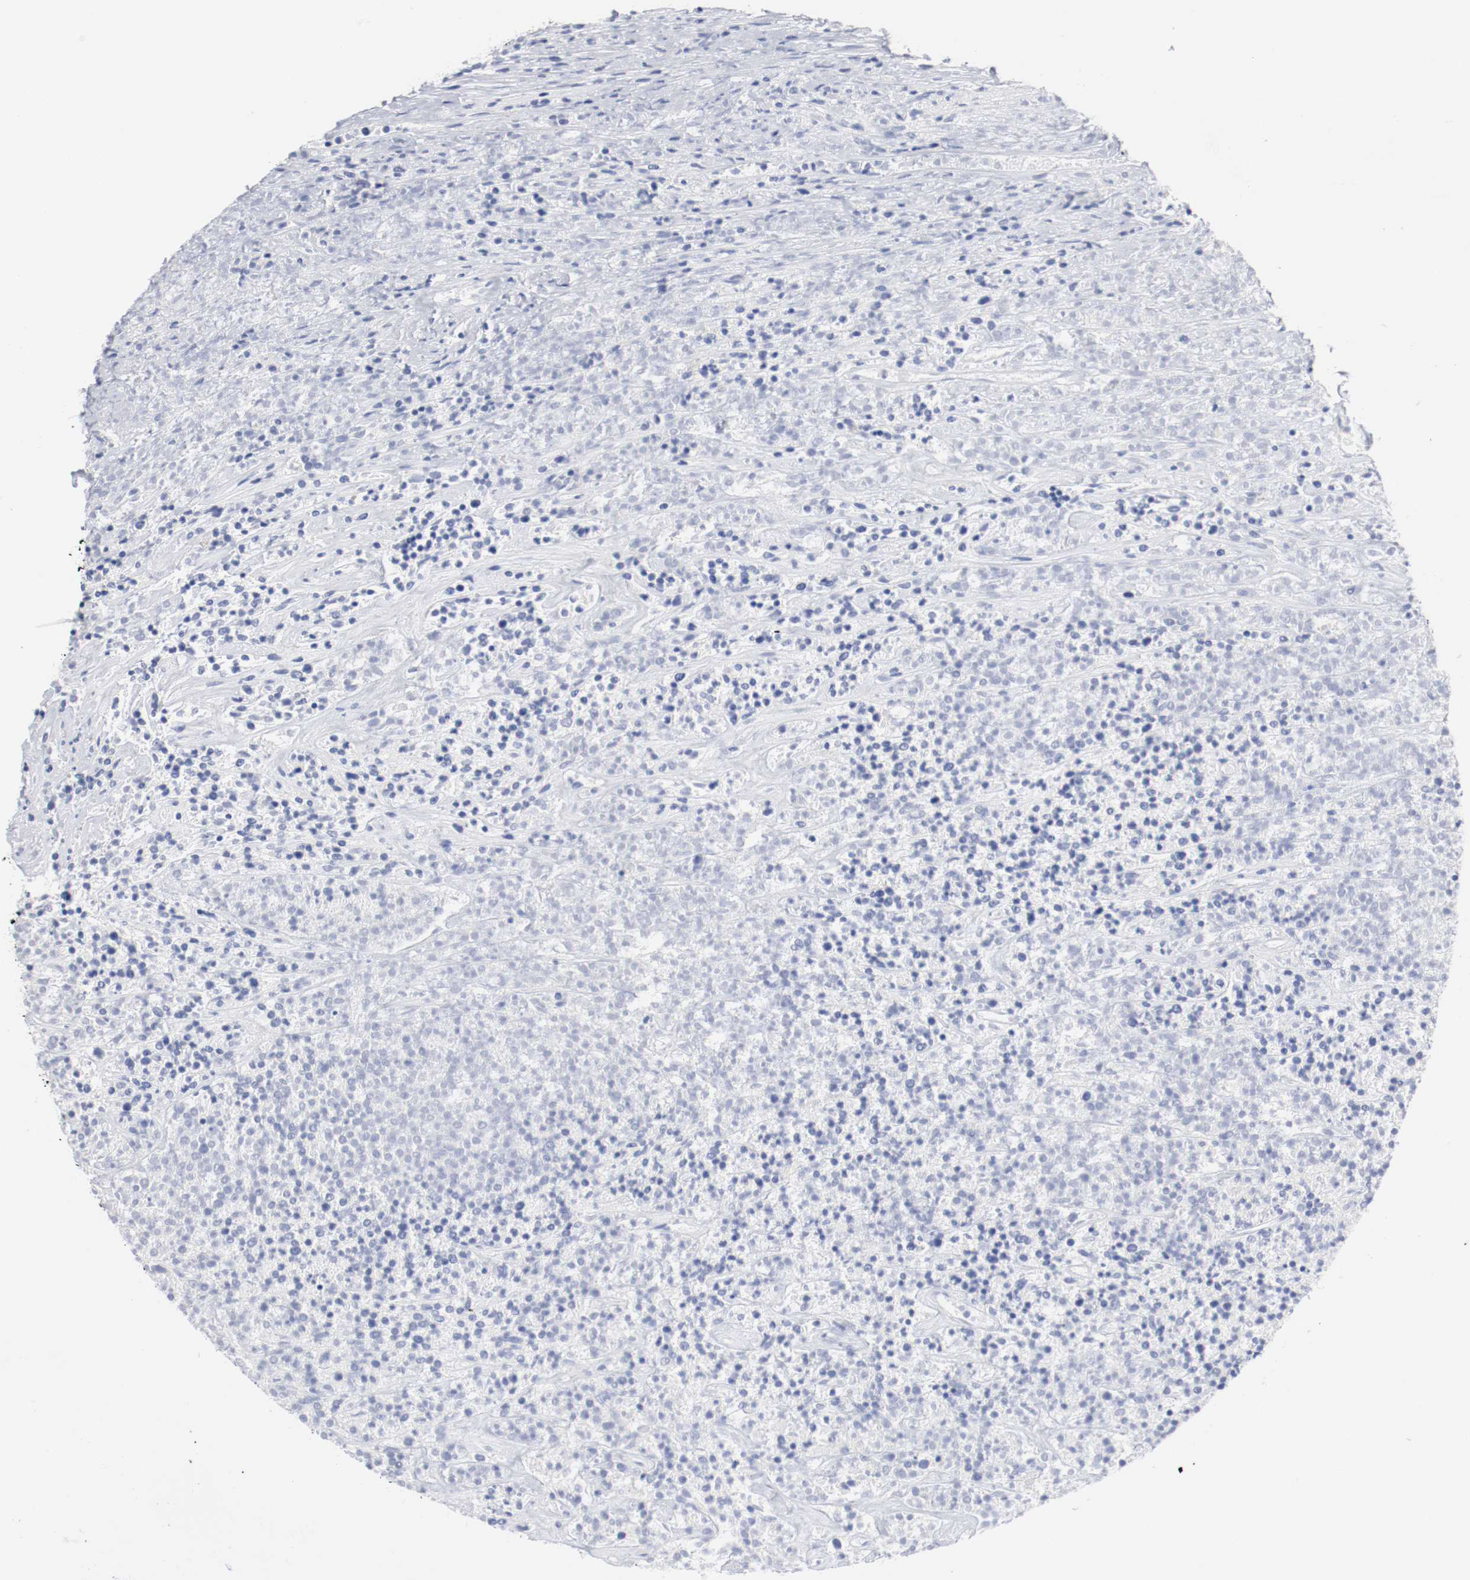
{"staining": {"intensity": "negative", "quantity": "none", "location": "none"}, "tissue": "lymphoma", "cell_type": "Tumor cells", "image_type": "cancer", "snomed": [{"axis": "morphology", "description": "Malignant lymphoma, non-Hodgkin's type, High grade"}, {"axis": "topography", "description": "Lymph node"}], "caption": "A high-resolution histopathology image shows immunohistochemistry (IHC) staining of high-grade malignant lymphoma, non-Hodgkin's type, which displays no significant expression in tumor cells.", "gene": "GAD1", "patient": {"sex": "female", "age": 73}}